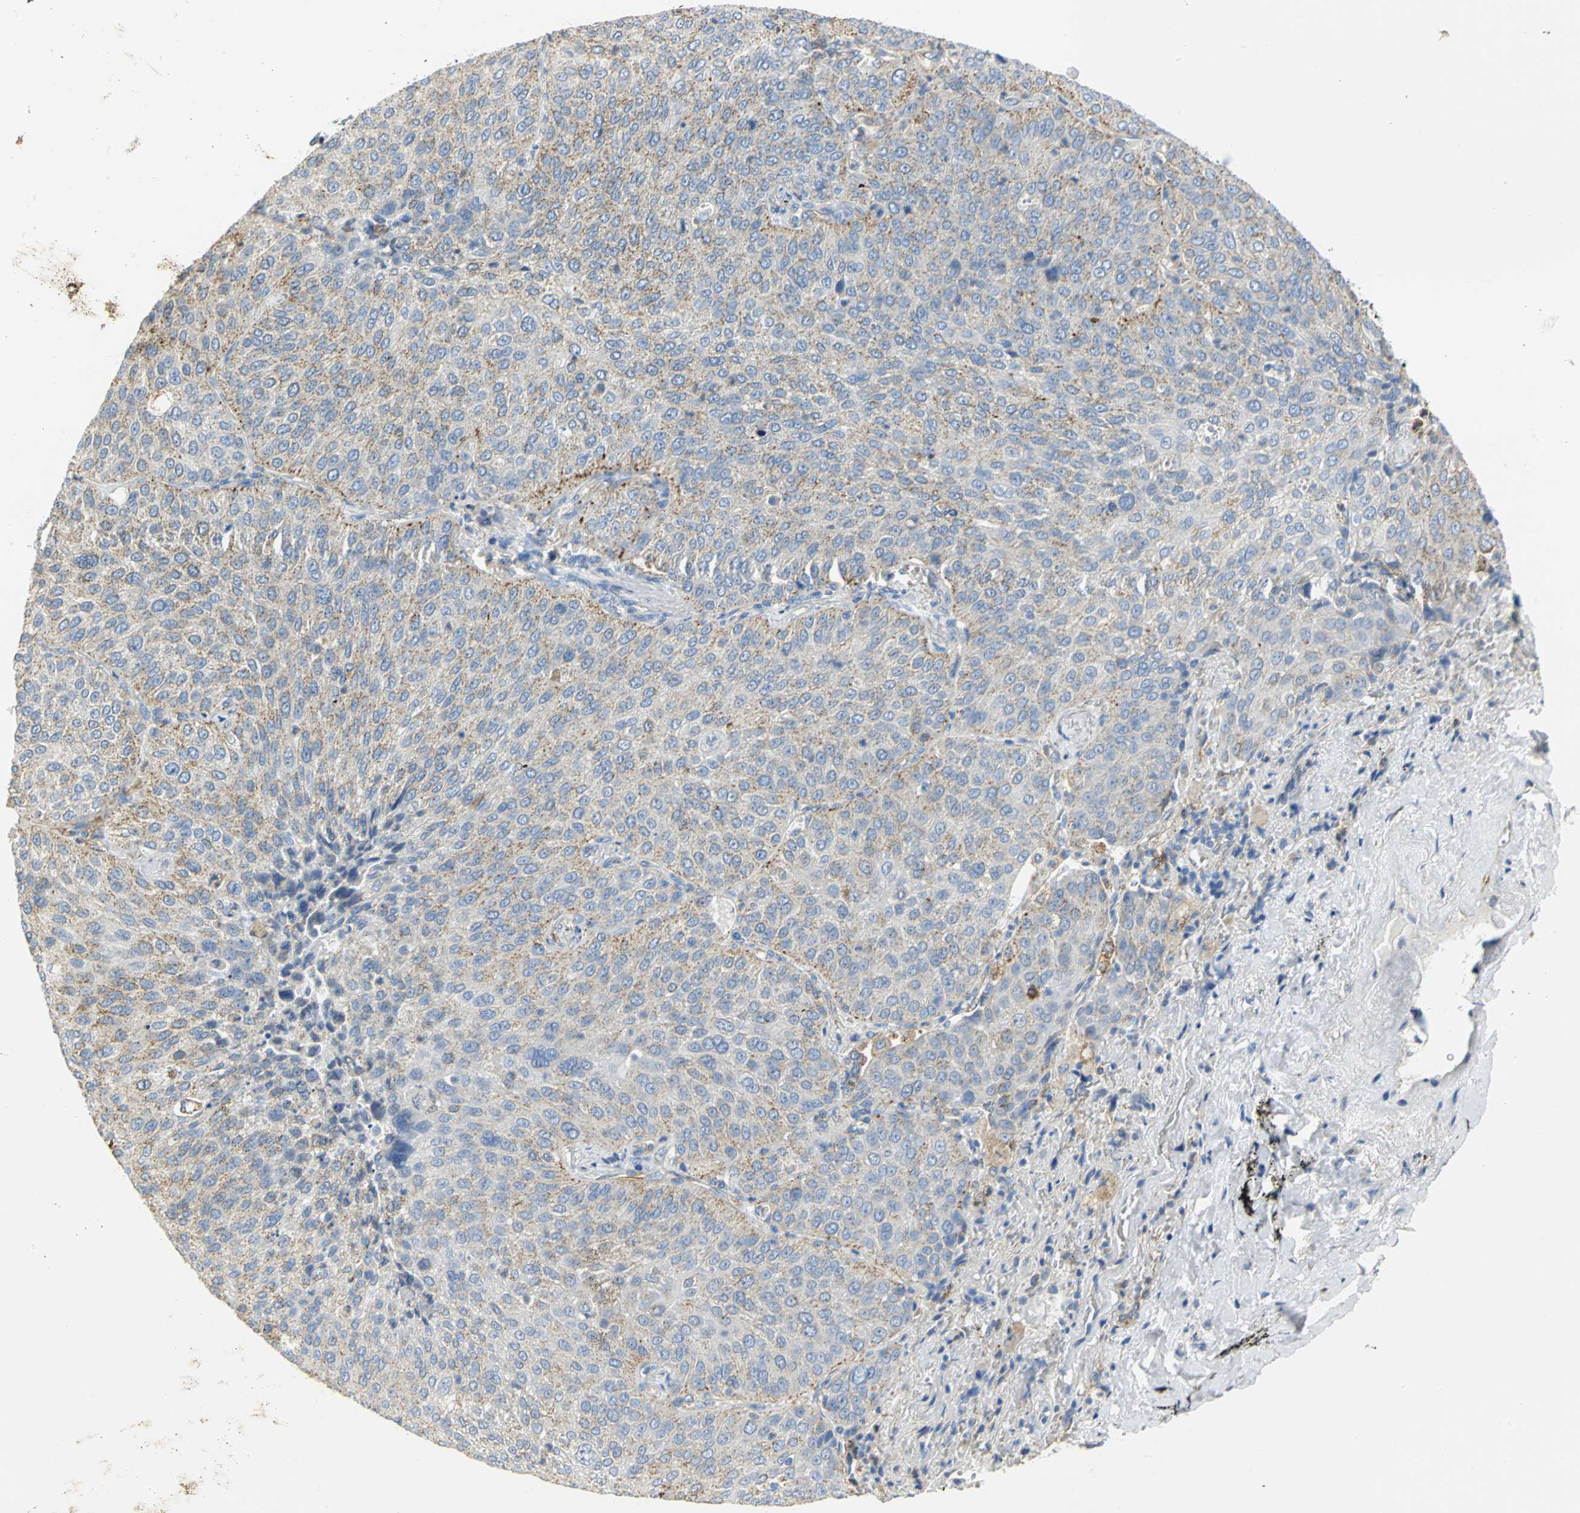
{"staining": {"intensity": "weak", "quantity": "25%-75%", "location": "cytoplasmic/membranous"}, "tissue": "lung cancer", "cell_type": "Tumor cells", "image_type": "cancer", "snomed": [{"axis": "morphology", "description": "Squamous cell carcinoma, NOS"}, {"axis": "topography", "description": "Lung"}], "caption": "Lung squamous cell carcinoma was stained to show a protein in brown. There is low levels of weak cytoplasmic/membranous staining in about 25%-75% of tumor cells.", "gene": "GNRH2", "patient": {"sex": "male", "age": 54}}